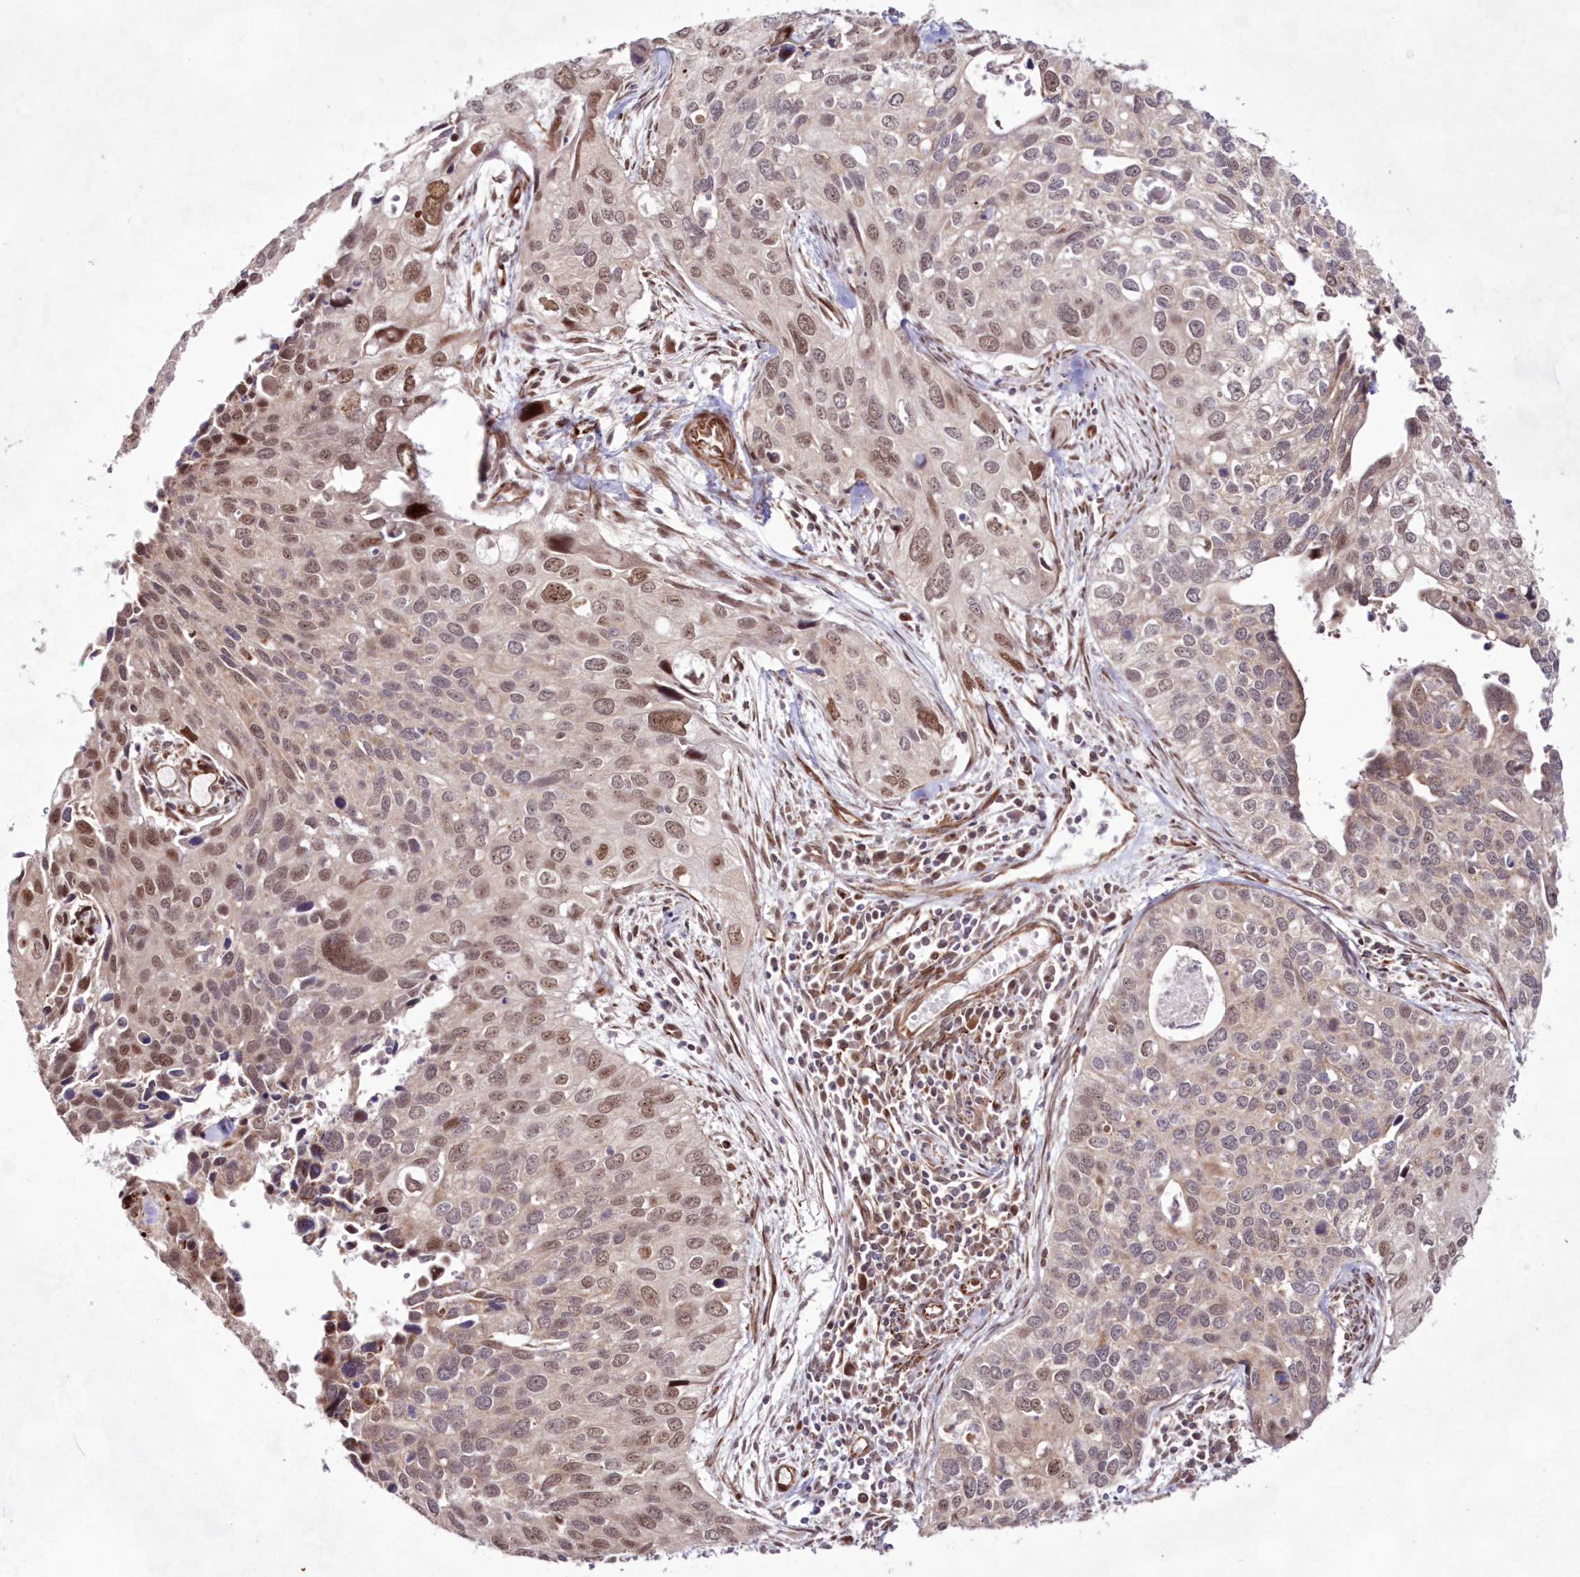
{"staining": {"intensity": "moderate", "quantity": ">75%", "location": "nuclear"}, "tissue": "cervical cancer", "cell_type": "Tumor cells", "image_type": "cancer", "snomed": [{"axis": "morphology", "description": "Squamous cell carcinoma, NOS"}, {"axis": "topography", "description": "Cervix"}], "caption": "About >75% of tumor cells in squamous cell carcinoma (cervical) reveal moderate nuclear protein expression as visualized by brown immunohistochemical staining.", "gene": "SNIP1", "patient": {"sex": "female", "age": 55}}